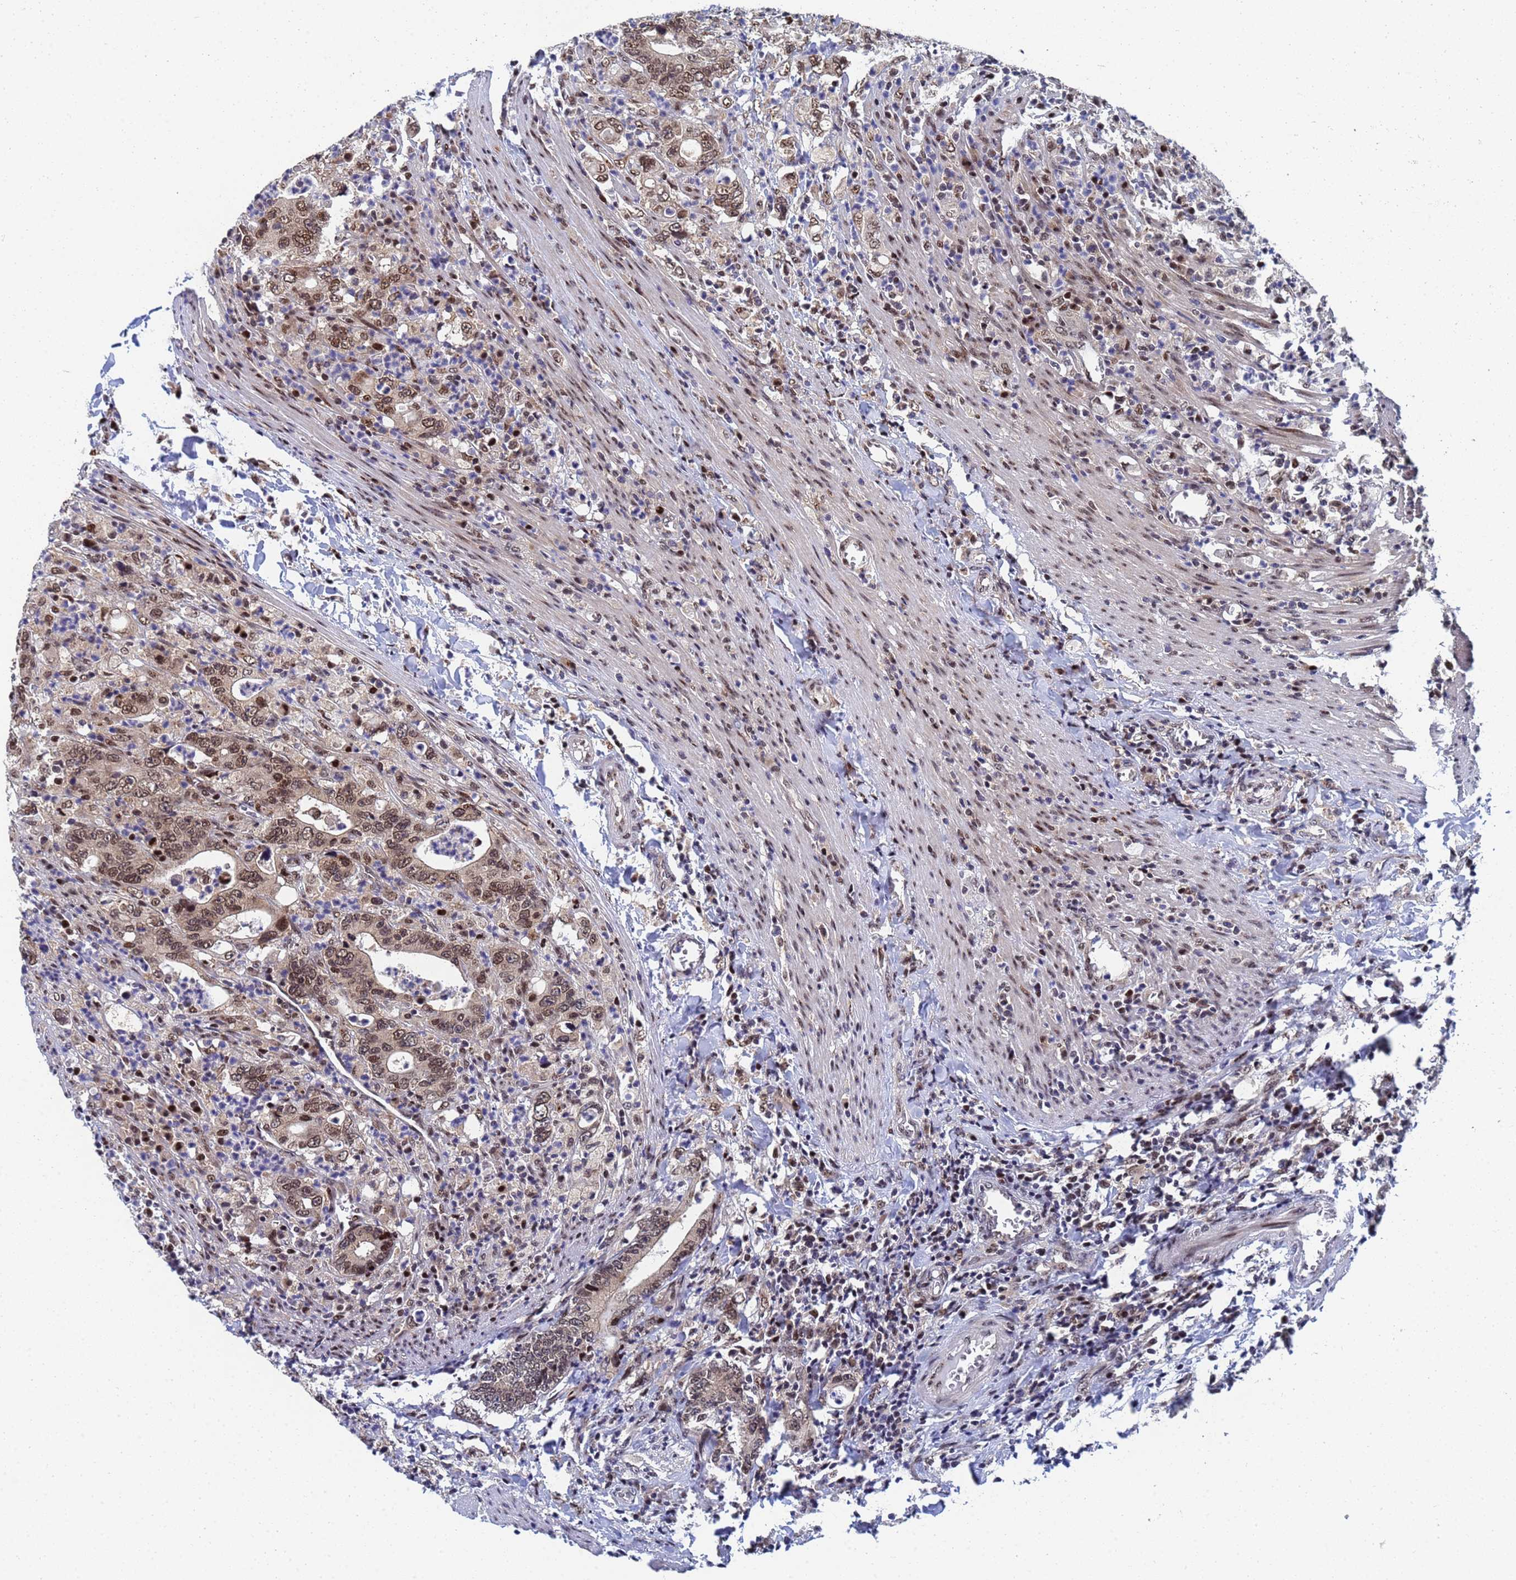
{"staining": {"intensity": "moderate", "quantity": ">75%", "location": "nuclear"}, "tissue": "colorectal cancer", "cell_type": "Tumor cells", "image_type": "cancer", "snomed": [{"axis": "morphology", "description": "Adenocarcinoma, NOS"}, {"axis": "topography", "description": "Colon"}], "caption": "Tumor cells demonstrate medium levels of moderate nuclear expression in approximately >75% of cells in colorectal adenocarcinoma. The staining was performed using DAB (3,3'-diaminobenzidine) to visualize the protein expression in brown, while the nuclei were stained in blue with hematoxylin (Magnification: 20x).", "gene": "AP5Z1", "patient": {"sex": "female", "age": 75}}